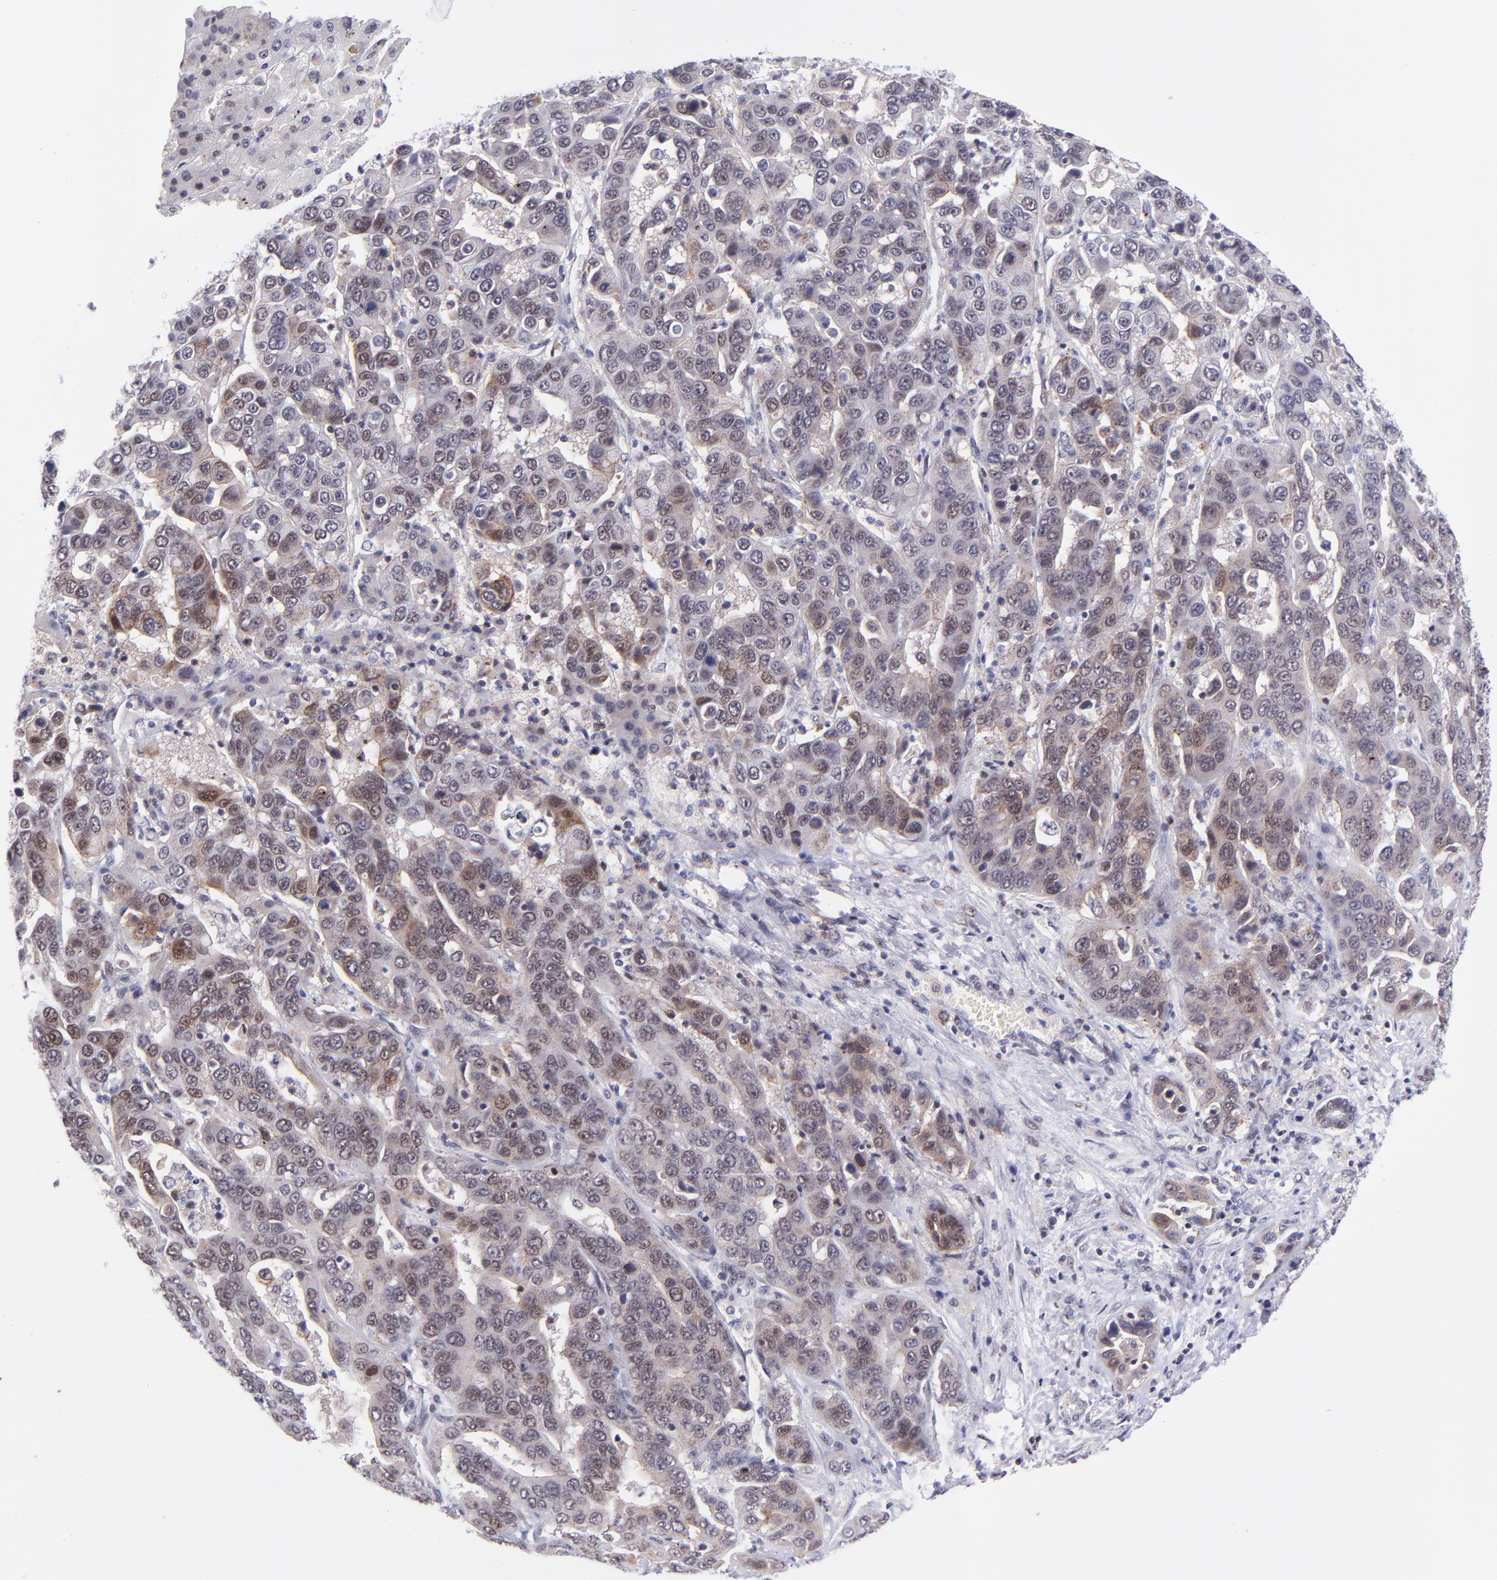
{"staining": {"intensity": "moderate", "quantity": "<25%", "location": "cytoplasmic/membranous"}, "tissue": "liver cancer", "cell_type": "Tumor cells", "image_type": "cancer", "snomed": [{"axis": "morphology", "description": "Cholangiocarcinoma"}, {"axis": "topography", "description": "Liver"}], "caption": "Immunohistochemical staining of human liver cholangiocarcinoma reveals low levels of moderate cytoplasmic/membranous protein positivity in about <25% of tumor cells. (DAB IHC with brightfield microscopy, high magnification).", "gene": "SOX6", "patient": {"sex": "female", "age": 52}}